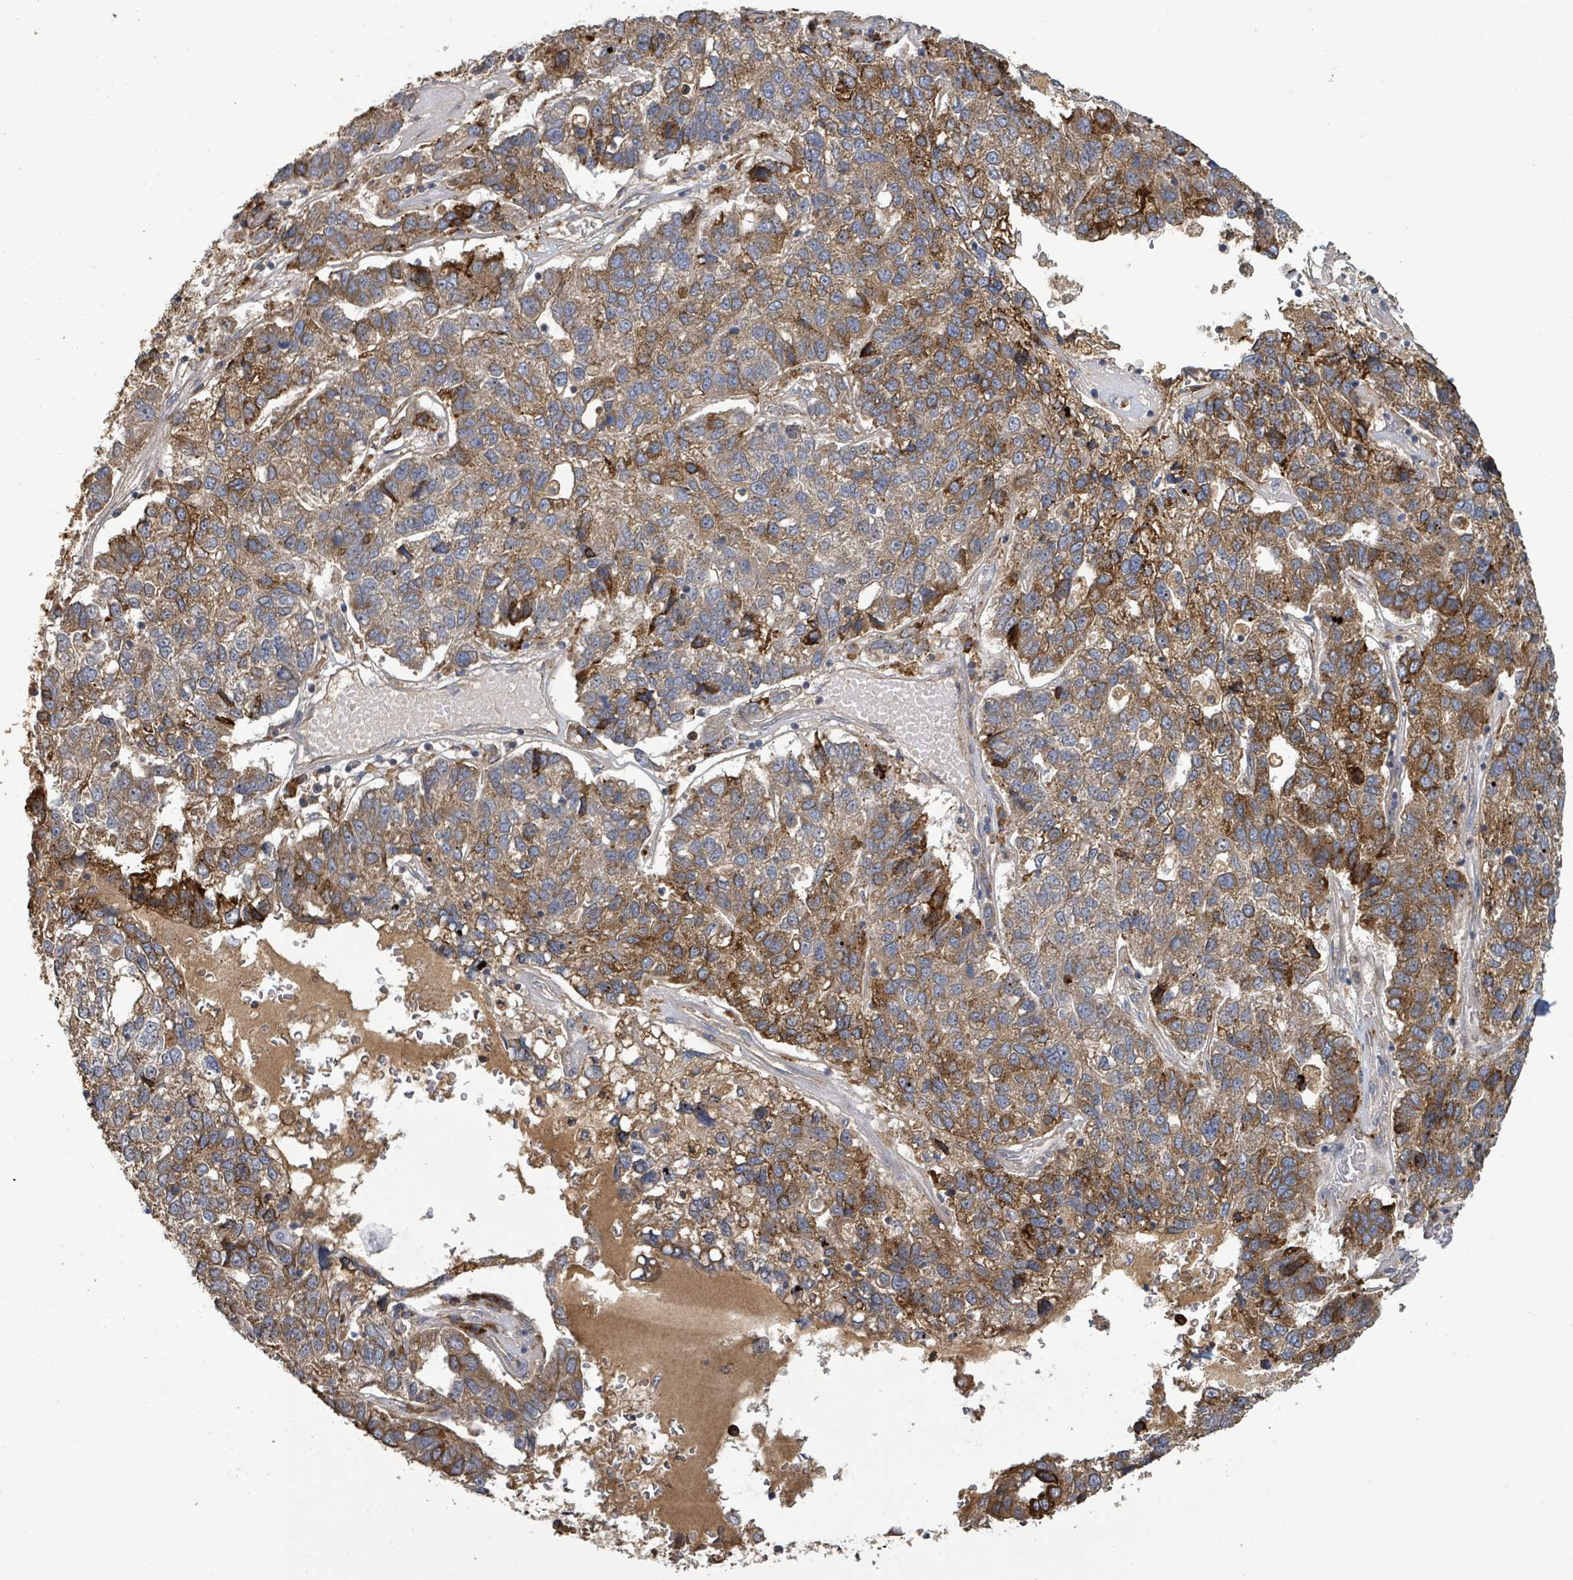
{"staining": {"intensity": "strong", "quantity": "25%-75%", "location": "cytoplasmic/membranous"}, "tissue": "pancreatic cancer", "cell_type": "Tumor cells", "image_type": "cancer", "snomed": [{"axis": "morphology", "description": "Adenocarcinoma, NOS"}, {"axis": "topography", "description": "Pancreas"}], "caption": "High-magnification brightfield microscopy of pancreatic cancer stained with DAB (brown) and counterstained with hematoxylin (blue). tumor cells exhibit strong cytoplasmic/membranous positivity is seen in approximately25%-75% of cells. Immunohistochemistry stains the protein of interest in brown and the nuclei are stained blue.", "gene": "STARD4", "patient": {"sex": "female", "age": 61}}